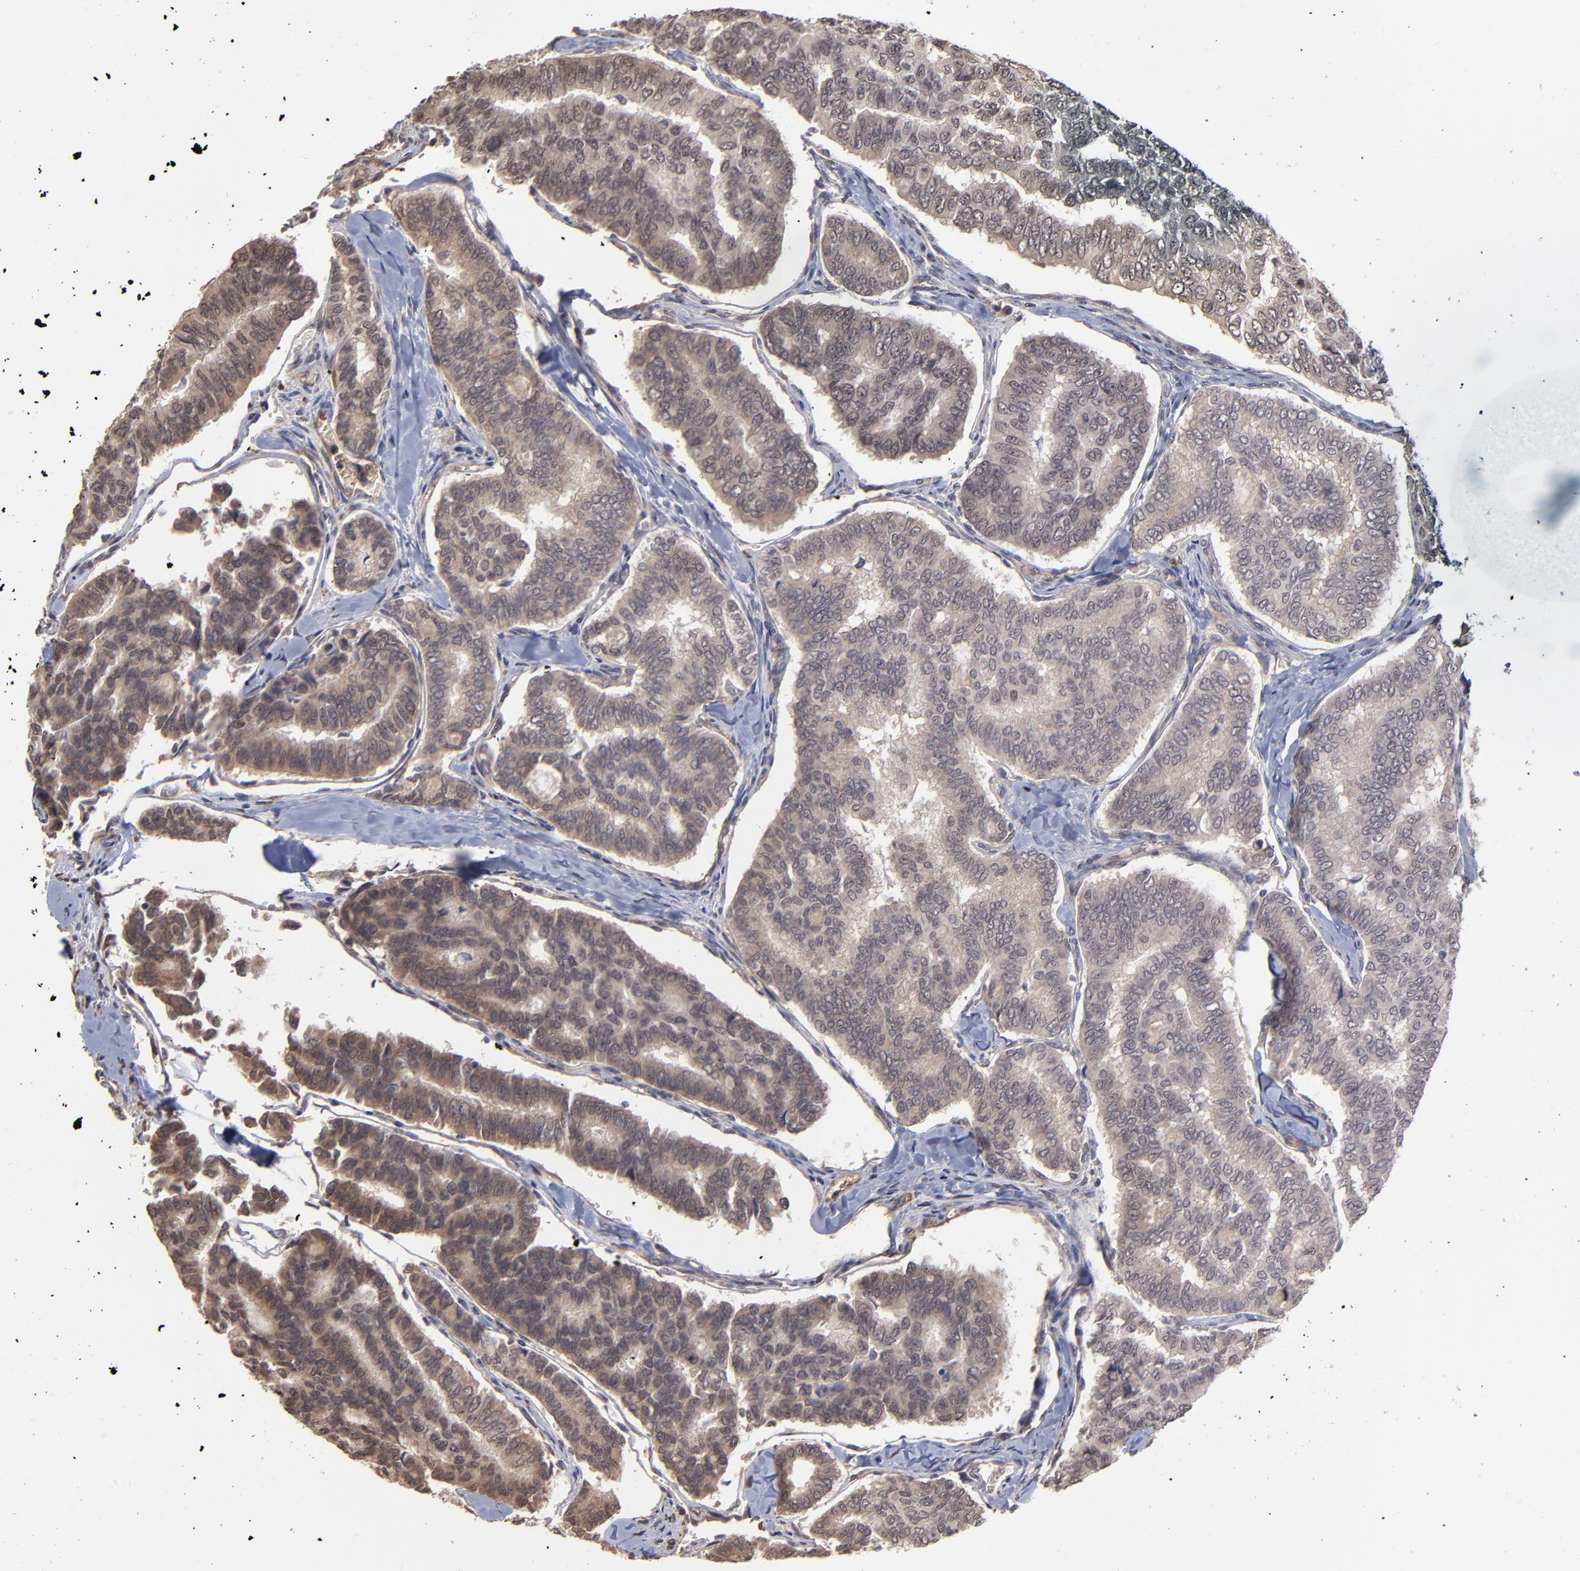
{"staining": {"intensity": "weak", "quantity": ">75%", "location": "cytoplasmic/membranous"}, "tissue": "thyroid cancer", "cell_type": "Tumor cells", "image_type": "cancer", "snomed": [{"axis": "morphology", "description": "Papillary adenocarcinoma, NOS"}, {"axis": "topography", "description": "Thyroid gland"}], "caption": "A brown stain highlights weak cytoplasmic/membranous expression of a protein in human thyroid cancer (papillary adenocarcinoma) tumor cells. Using DAB (brown) and hematoxylin (blue) stains, captured at high magnification using brightfield microscopy.", "gene": "CHL1", "patient": {"sex": "female", "age": 35}}